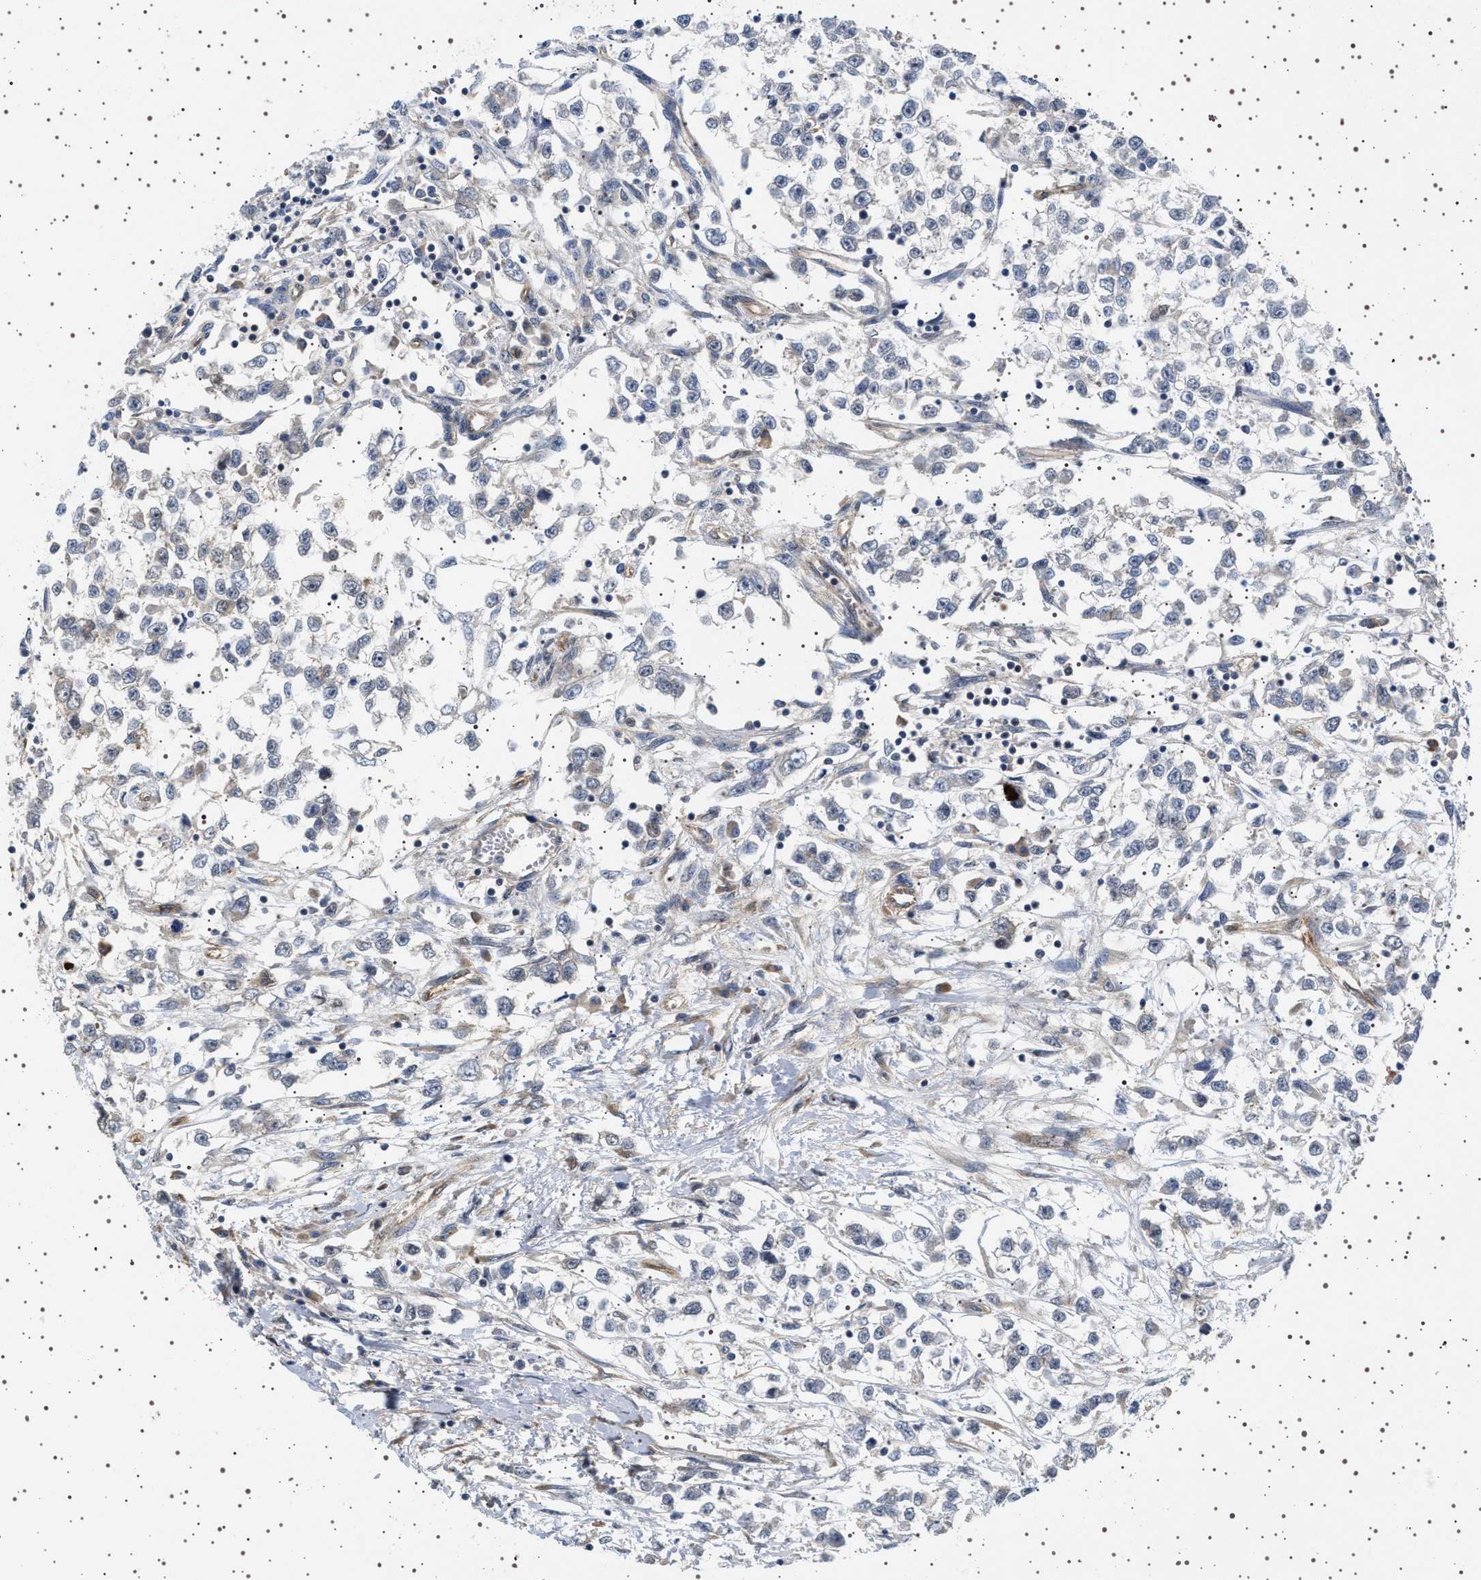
{"staining": {"intensity": "negative", "quantity": "none", "location": "none"}, "tissue": "testis cancer", "cell_type": "Tumor cells", "image_type": "cancer", "snomed": [{"axis": "morphology", "description": "Seminoma, NOS"}, {"axis": "morphology", "description": "Carcinoma, Embryonal, NOS"}, {"axis": "topography", "description": "Testis"}], "caption": "A micrograph of human testis cancer (seminoma) is negative for staining in tumor cells.", "gene": "BAG3", "patient": {"sex": "male", "age": 51}}